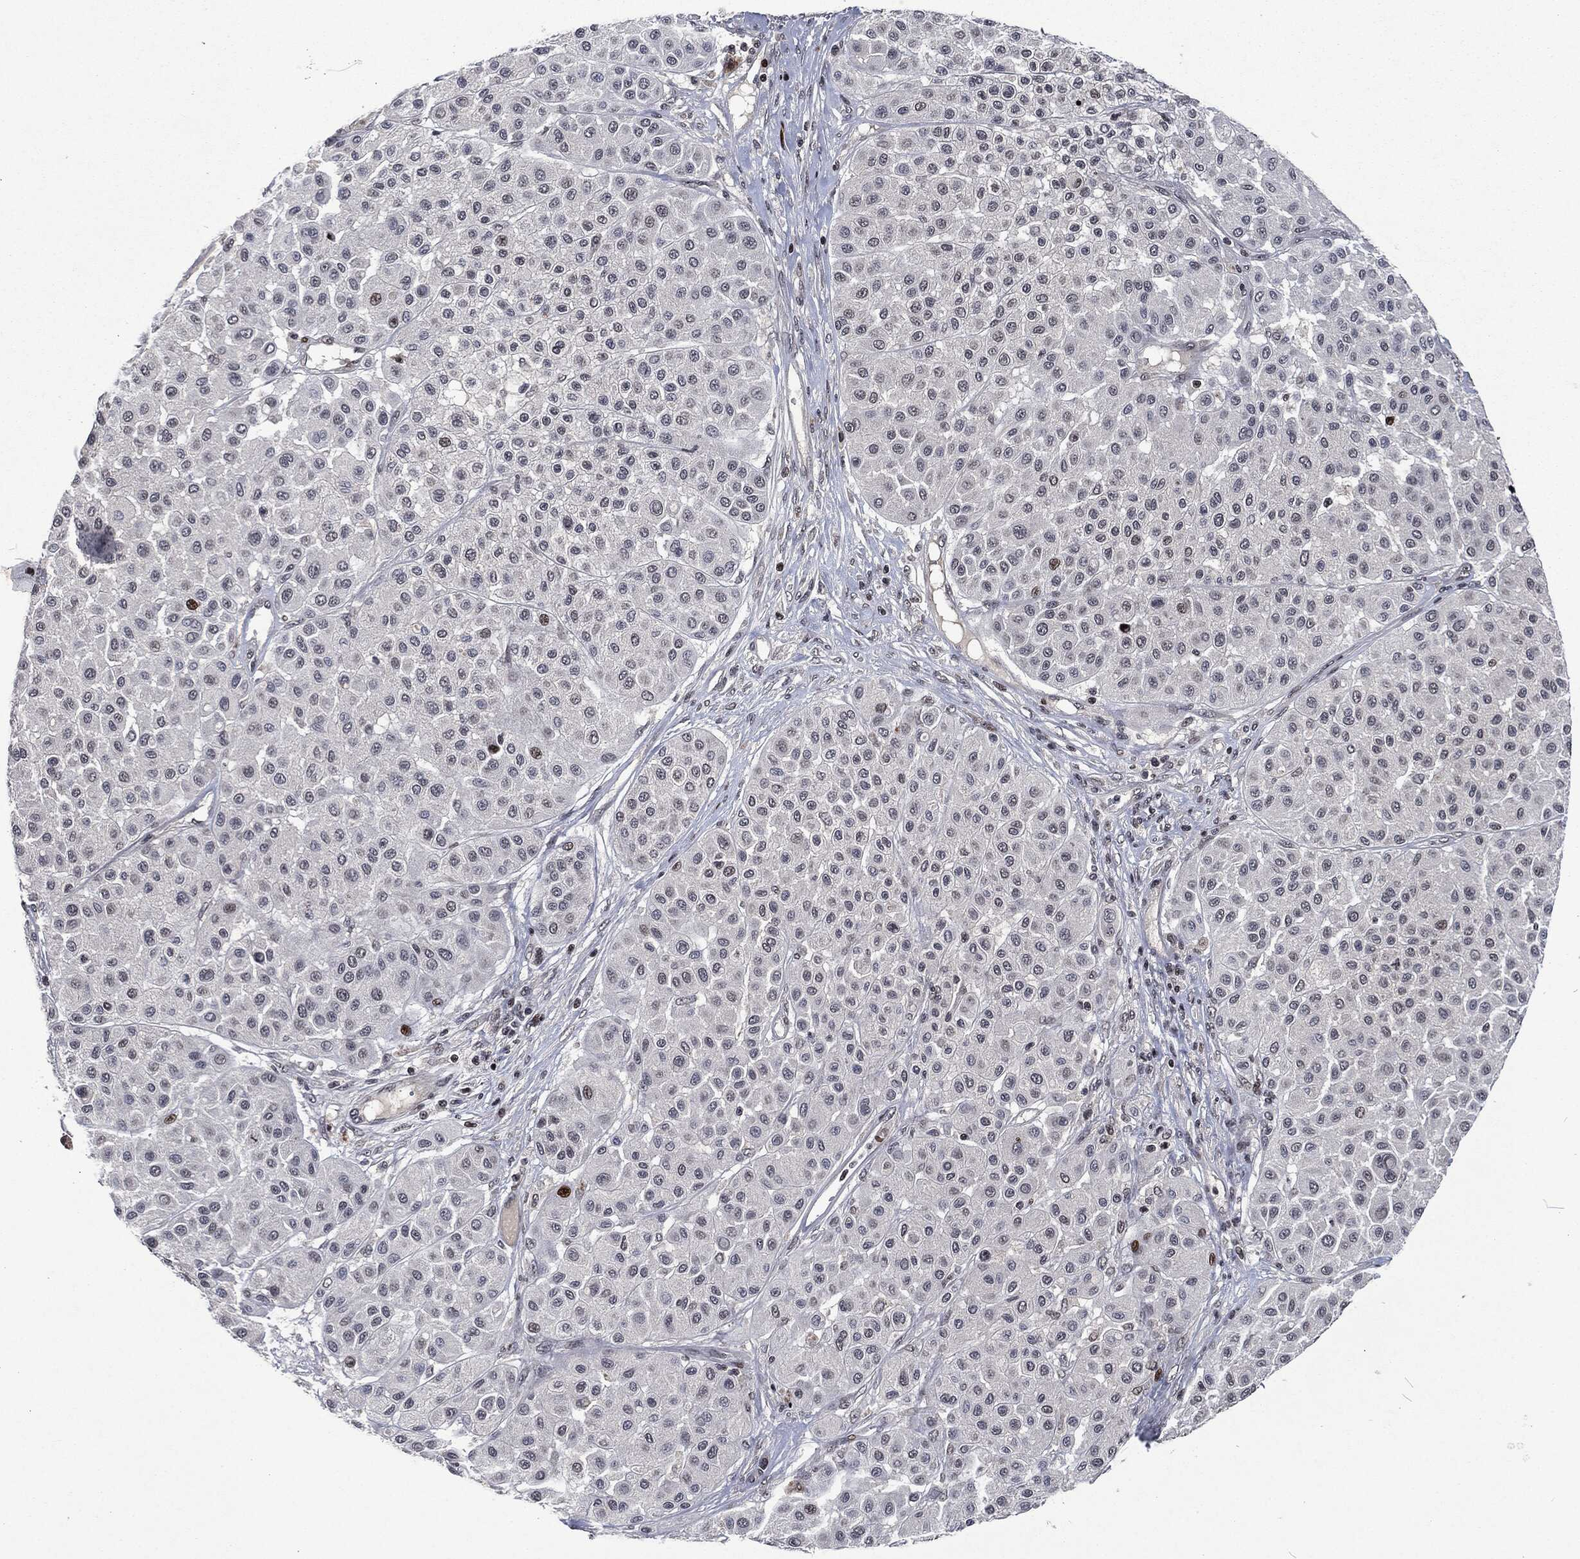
{"staining": {"intensity": "negative", "quantity": "none", "location": "none"}, "tissue": "melanoma", "cell_type": "Tumor cells", "image_type": "cancer", "snomed": [{"axis": "morphology", "description": "Malignant melanoma, Metastatic site"}, {"axis": "topography", "description": "Smooth muscle"}], "caption": "Protein analysis of malignant melanoma (metastatic site) demonstrates no significant positivity in tumor cells.", "gene": "EGFR", "patient": {"sex": "male", "age": 41}}